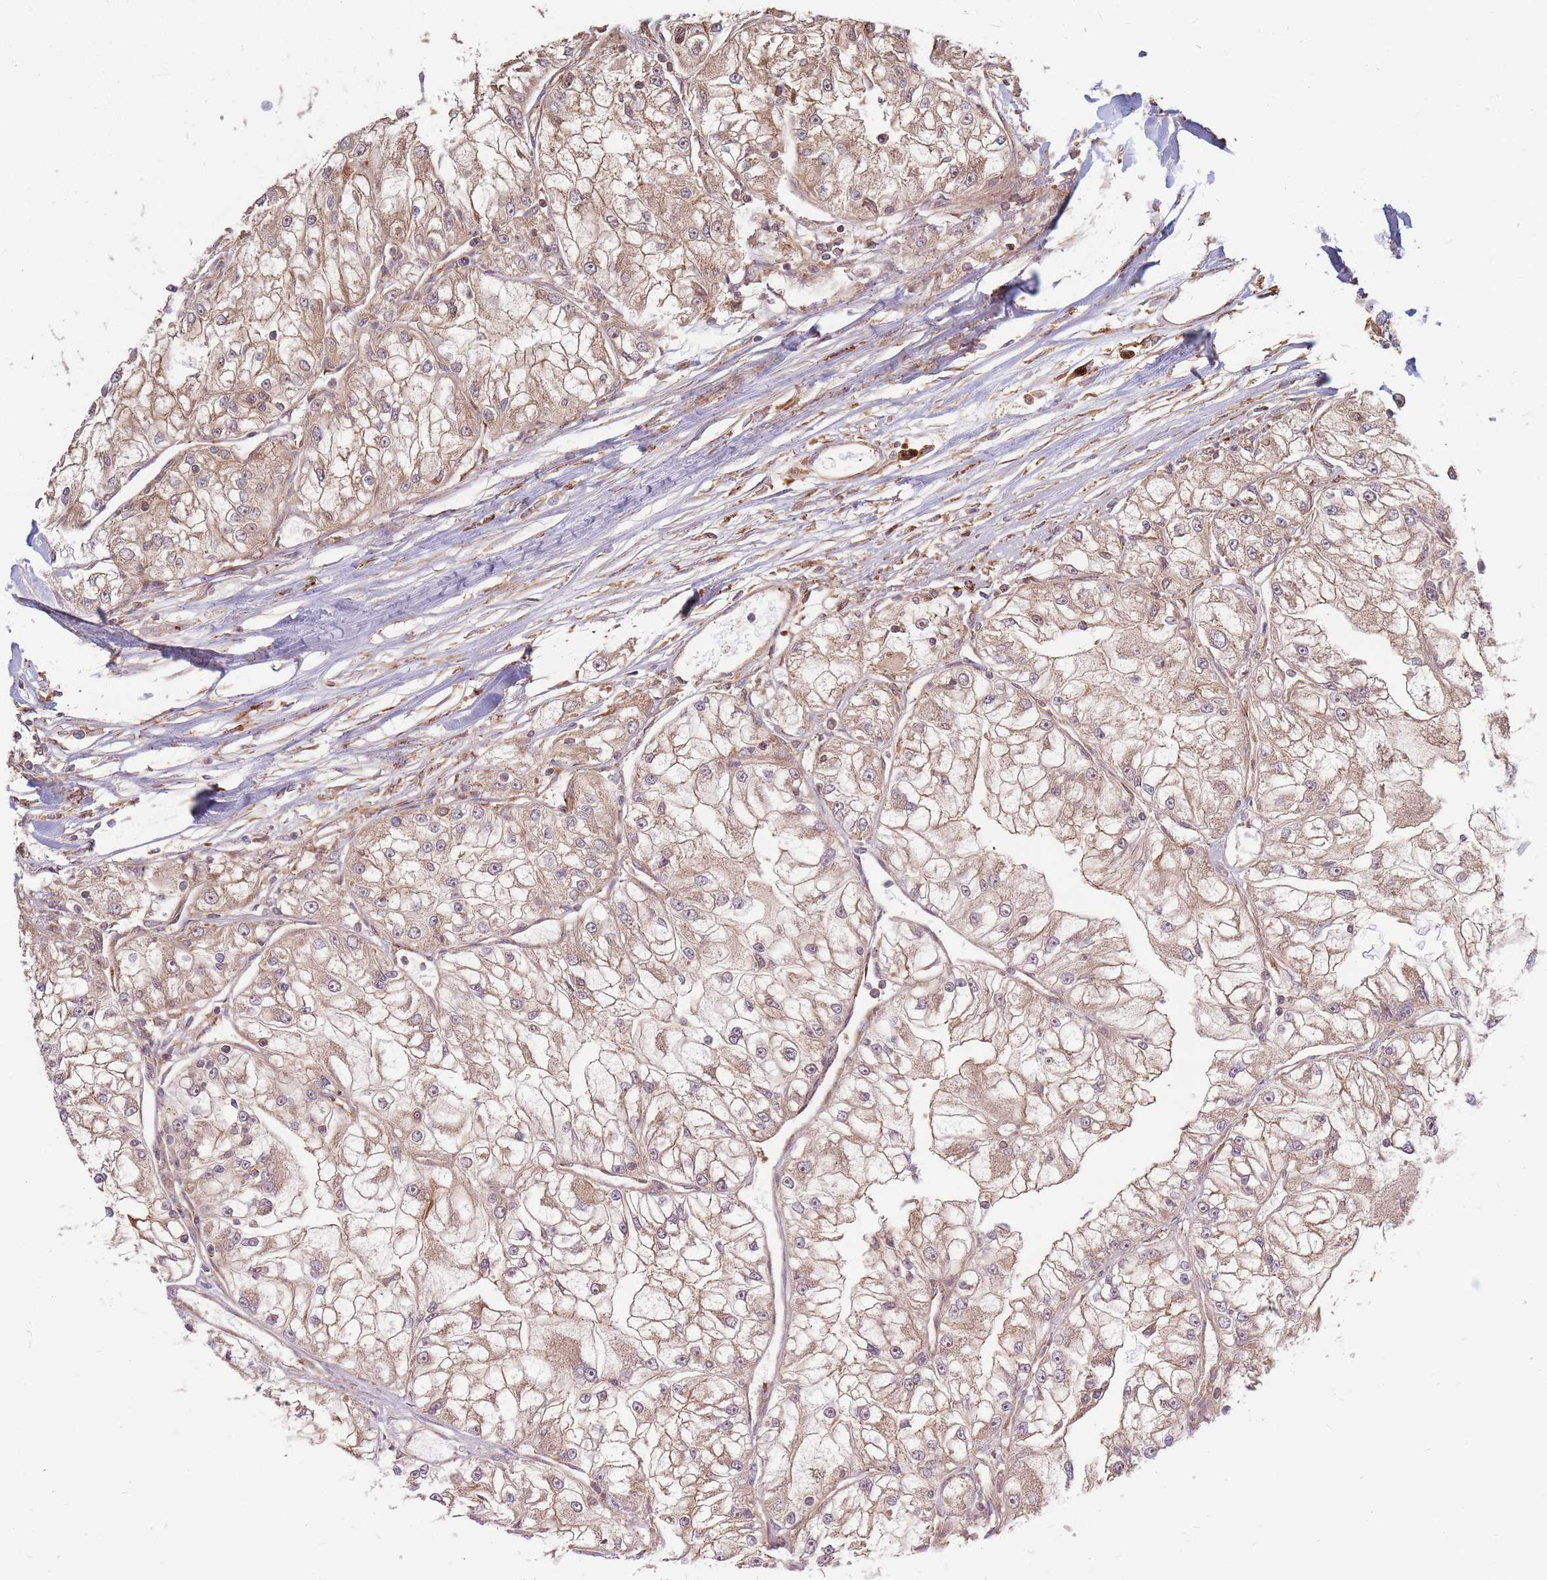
{"staining": {"intensity": "weak", "quantity": ">75%", "location": "cytoplasmic/membranous"}, "tissue": "renal cancer", "cell_type": "Tumor cells", "image_type": "cancer", "snomed": [{"axis": "morphology", "description": "Adenocarcinoma, NOS"}, {"axis": "topography", "description": "Kidney"}], "caption": "Adenocarcinoma (renal) stained with a protein marker reveals weak staining in tumor cells.", "gene": "RASSF2", "patient": {"sex": "female", "age": 72}}